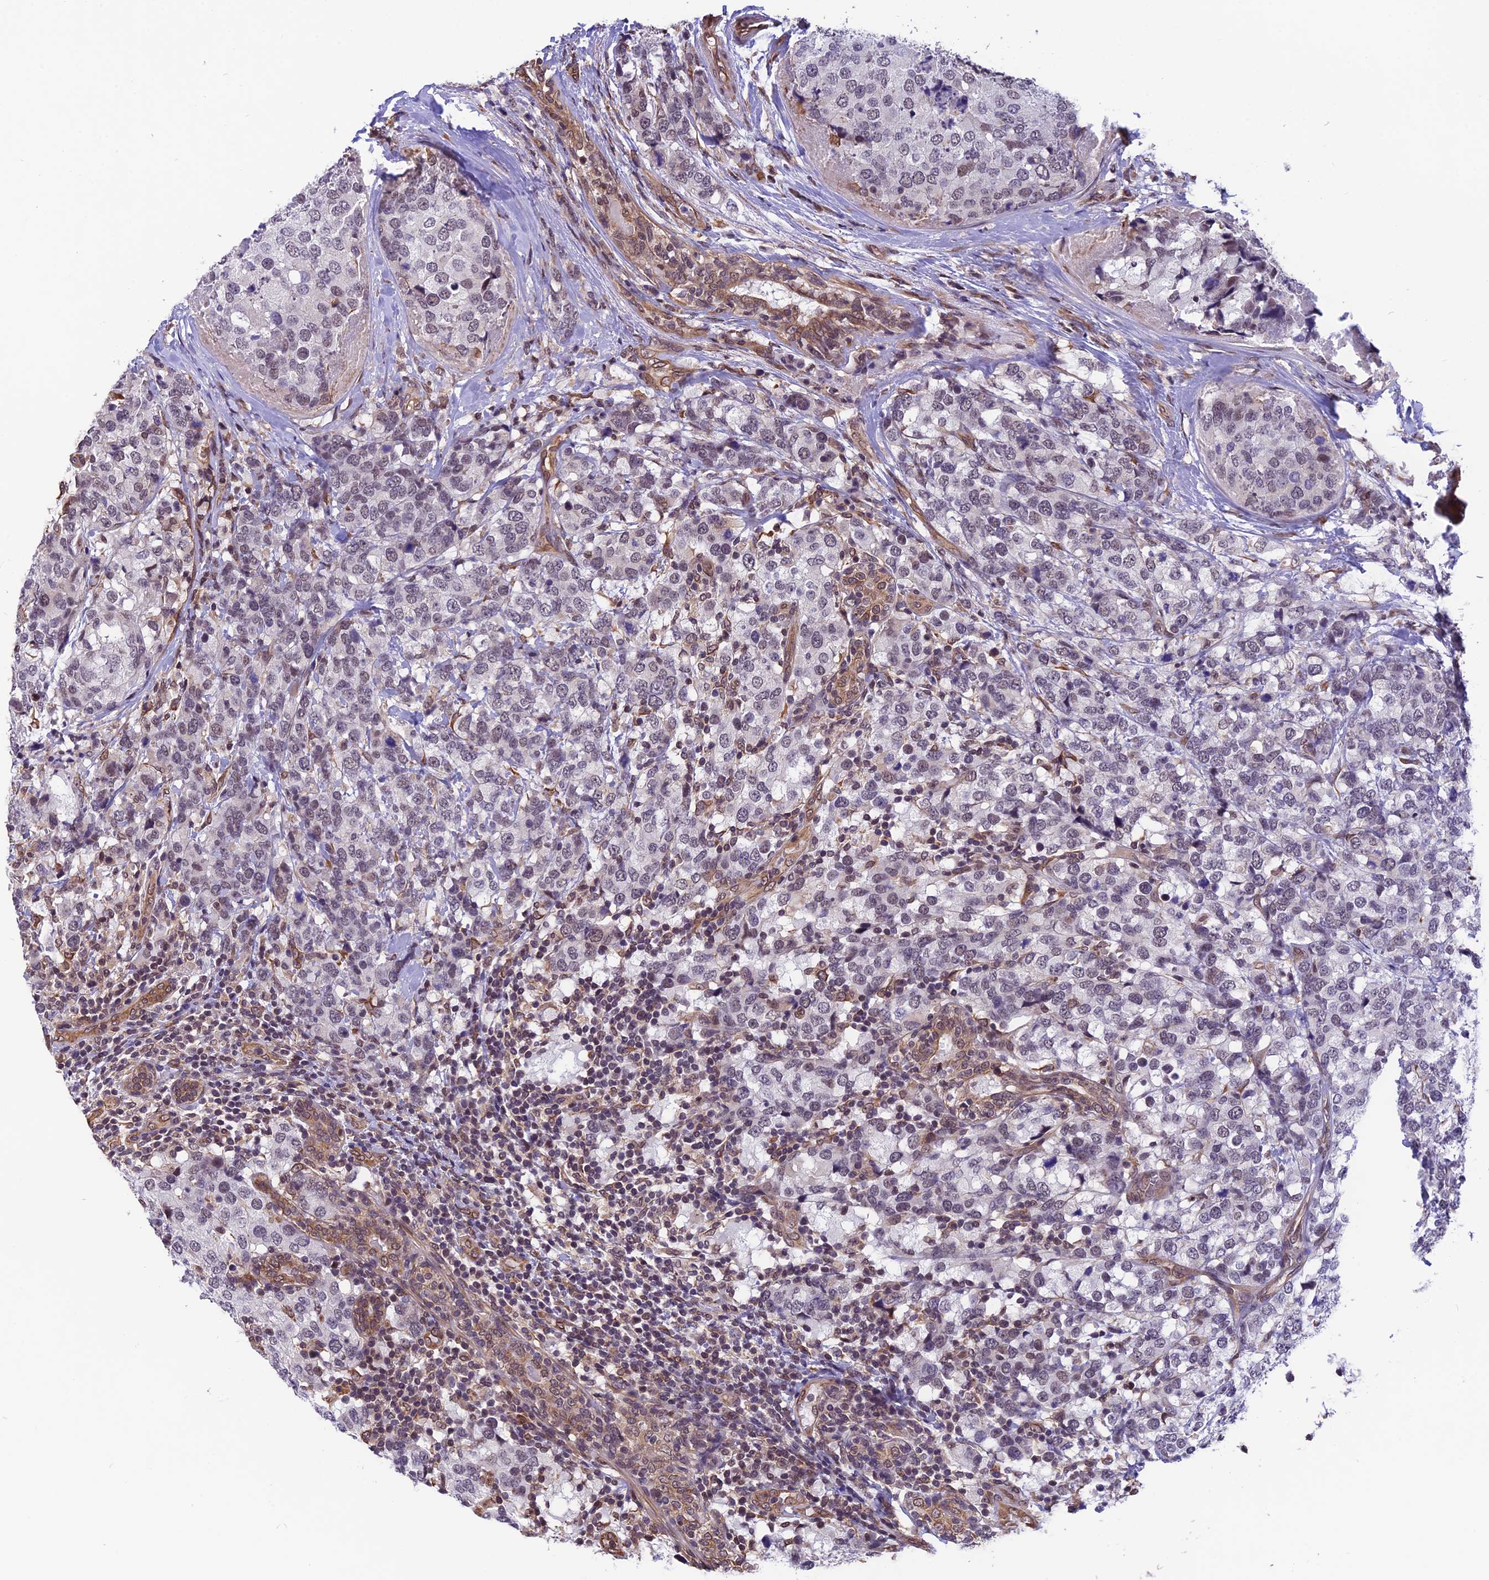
{"staining": {"intensity": "weak", "quantity": "<25%", "location": "nuclear"}, "tissue": "breast cancer", "cell_type": "Tumor cells", "image_type": "cancer", "snomed": [{"axis": "morphology", "description": "Lobular carcinoma"}, {"axis": "topography", "description": "Breast"}], "caption": "This is an IHC image of human lobular carcinoma (breast). There is no expression in tumor cells.", "gene": "ZC3H4", "patient": {"sex": "female", "age": 59}}